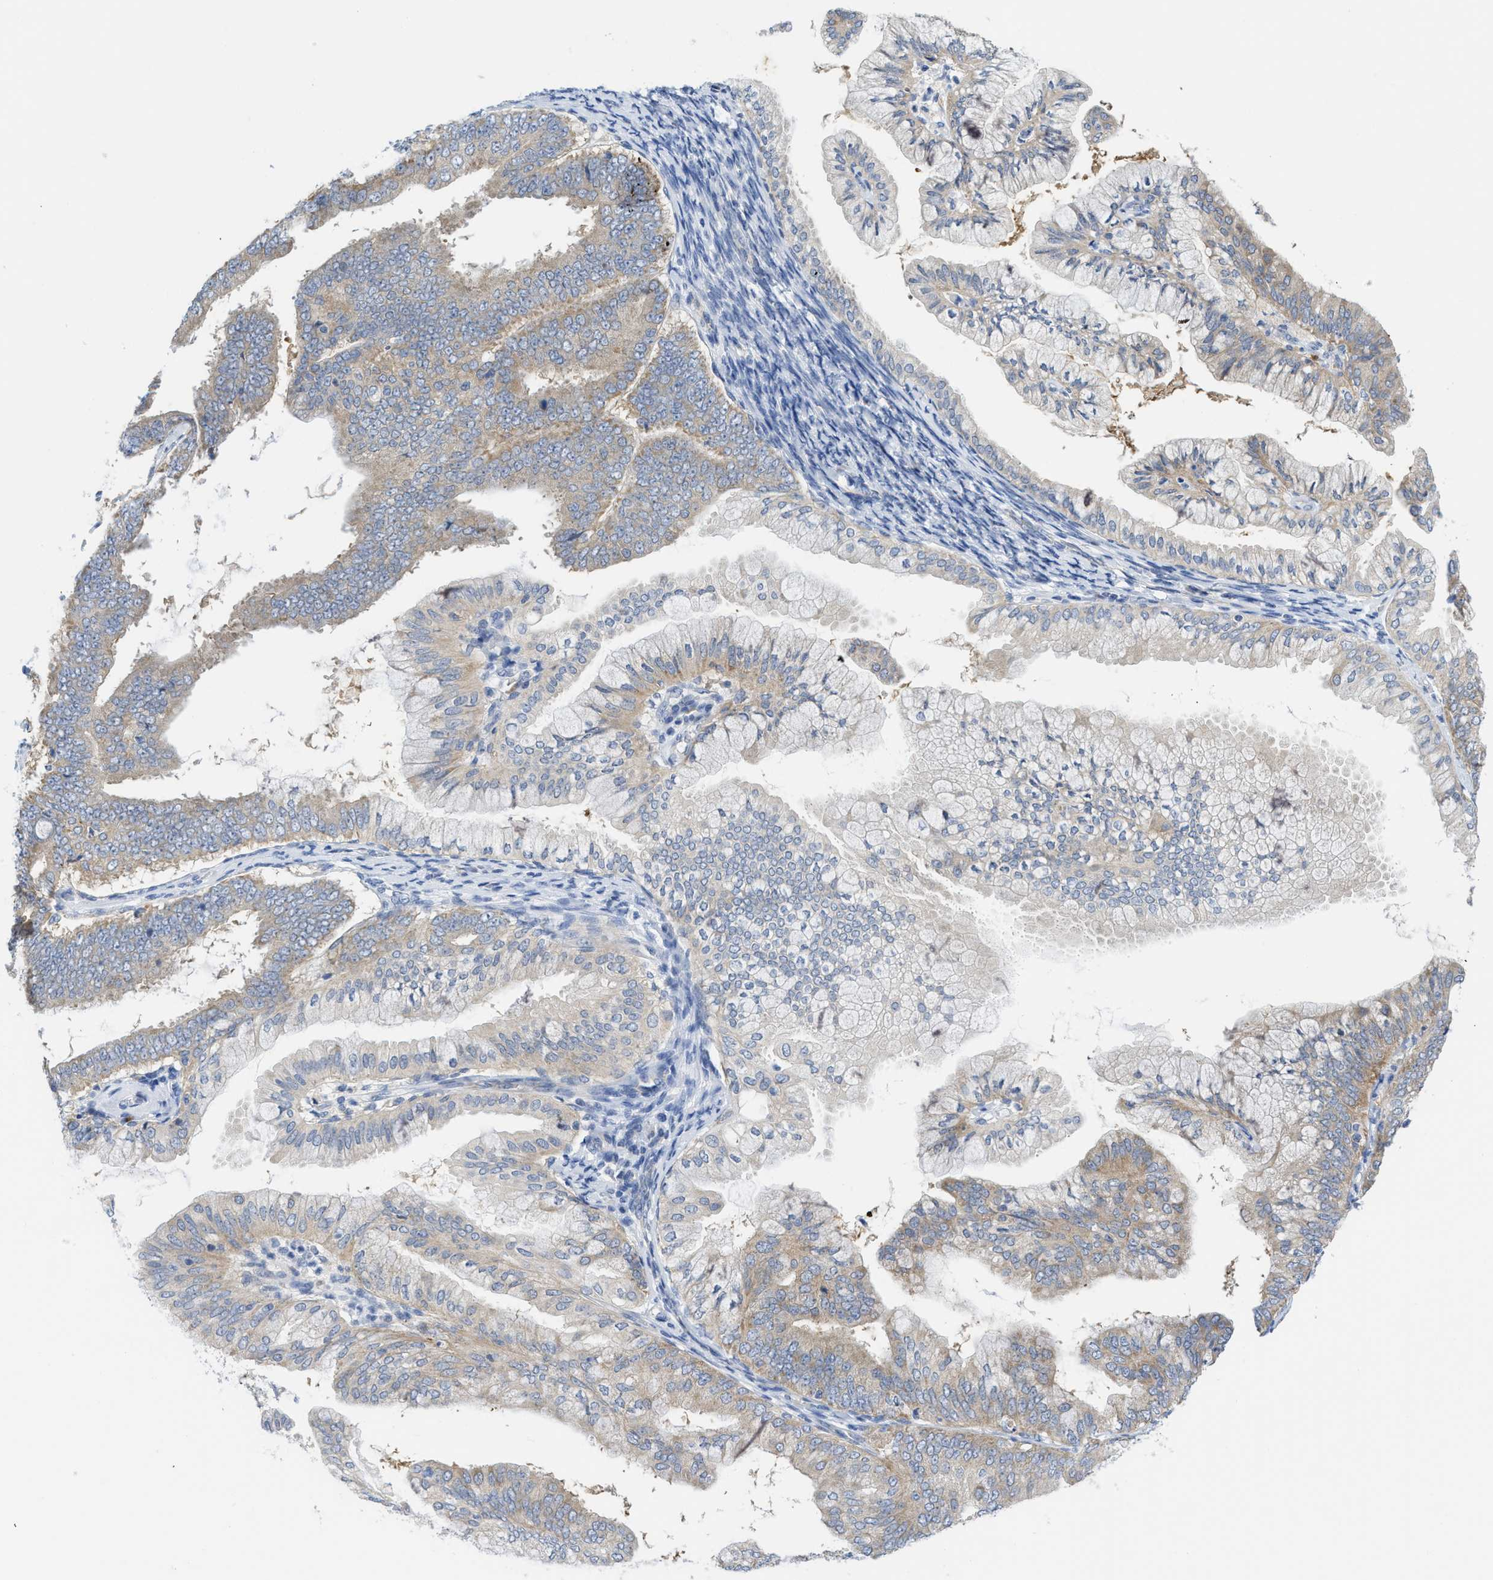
{"staining": {"intensity": "moderate", "quantity": ">75%", "location": "cytoplasmic/membranous"}, "tissue": "endometrial cancer", "cell_type": "Tumor cells", "image_type": "cancer", "snomed": [{"axis": "morphology", "description": "Adenocarcinoma, NOS"}, {"axis": "topography", "description": "Endometrium"}], "caption": "Moderate cytoplasmic/membranous staining is appreciated in about >75% of tumor cells in adenocarcinoma (endometrial).", "gene": "GATD3", "patient": {"sex": "female", "age": 63}}